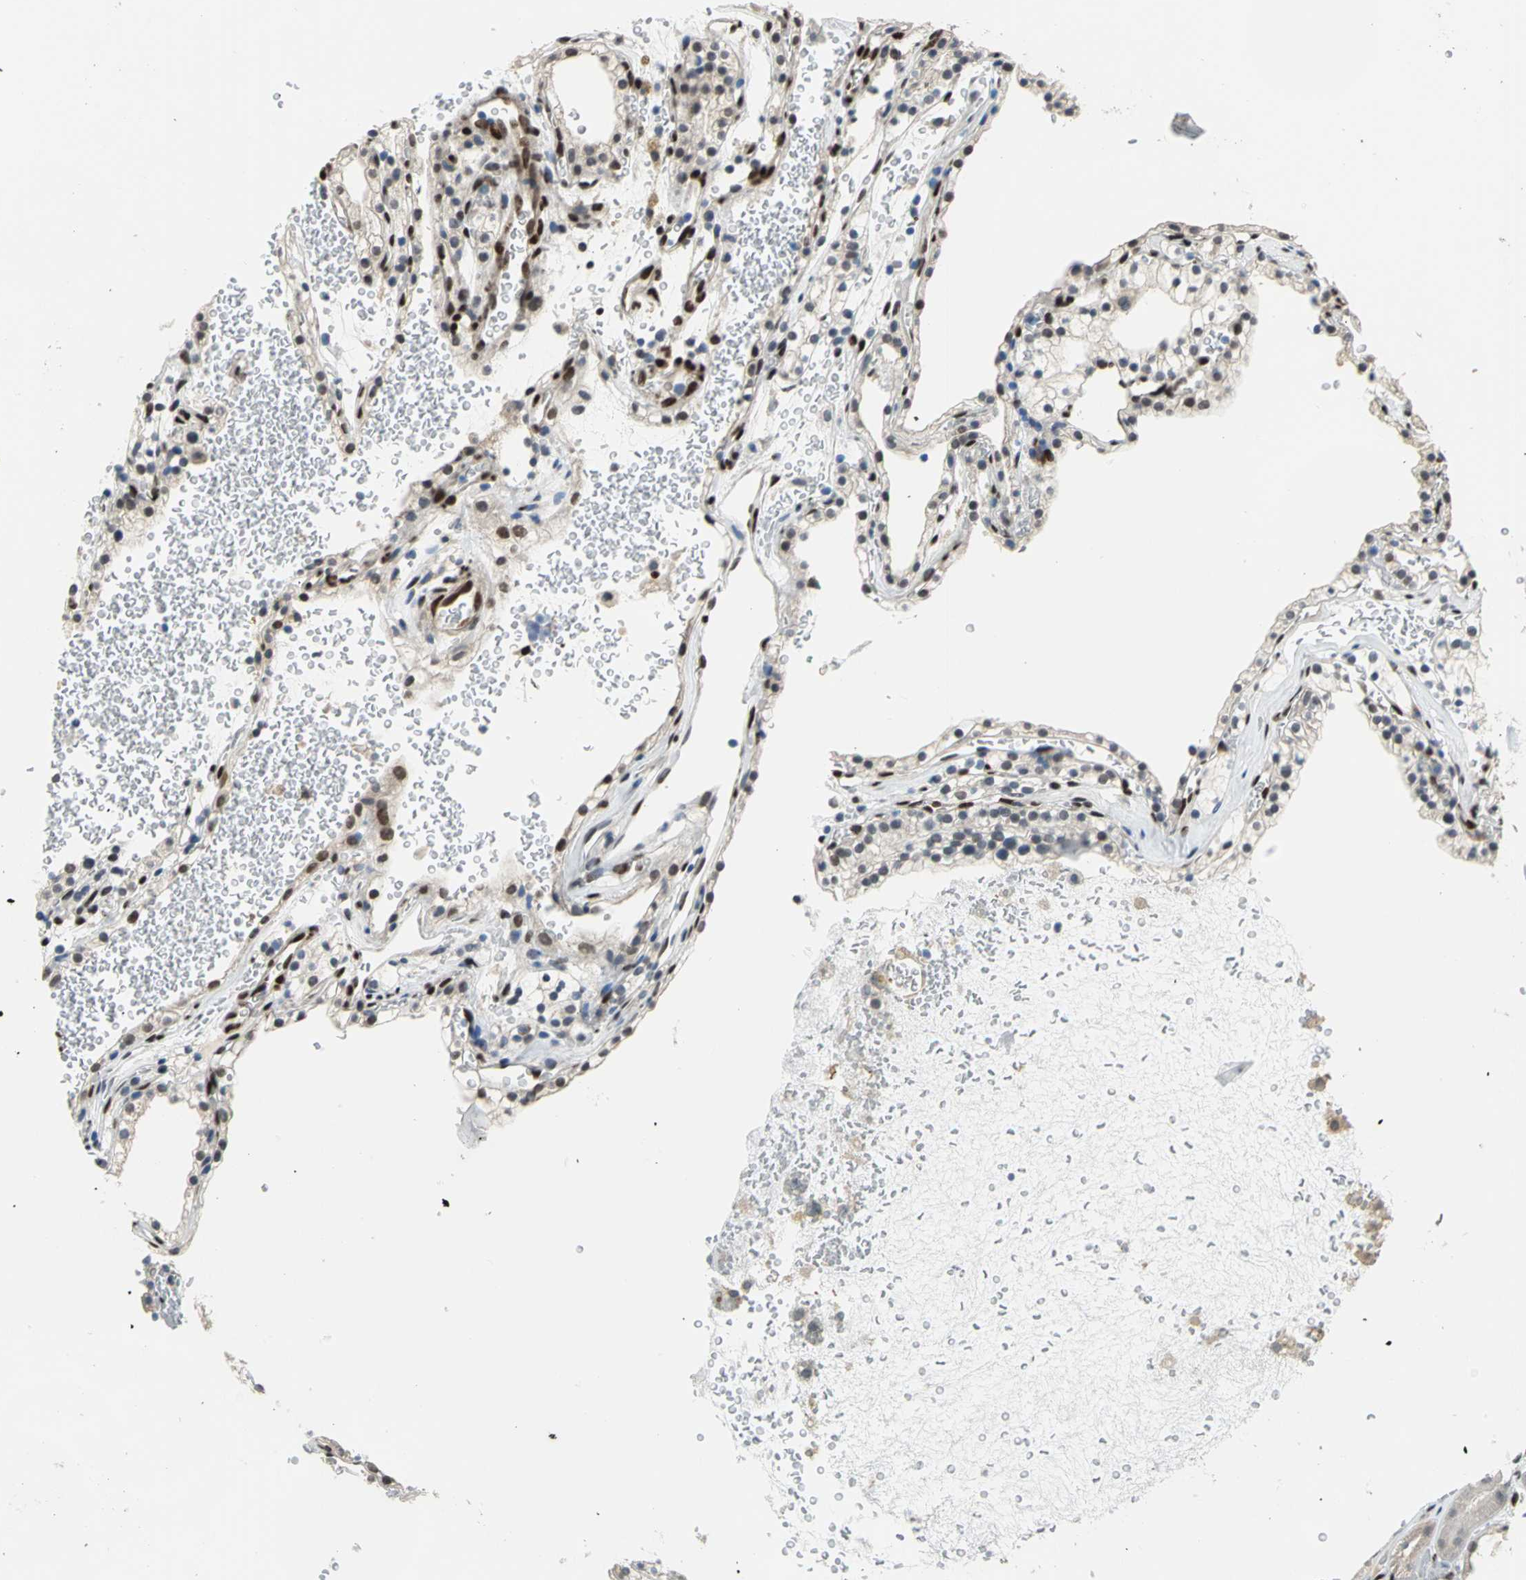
{"staining": {"intensity": "moderate", "quantity": "25%-75%", "location": "nuclear"}, "tissue": "renal cancer", "cell_type": "Tumor cells", "image_type": "cancer", "snomed": [{"axis": "morphology", "description": "Adenocarcinoma, NOS"}, {"axis": "topography", "description": "Kidney"}], "caption": "Immunohistochemistry image of human renal cancer stained for a protein (brown), which demonstrates medium levels of moderate nuclear expression in approximately 25%-75% of tumor cells.", "gene": "RBFOX2", "patient": {"sex": "female", "age": 41}}